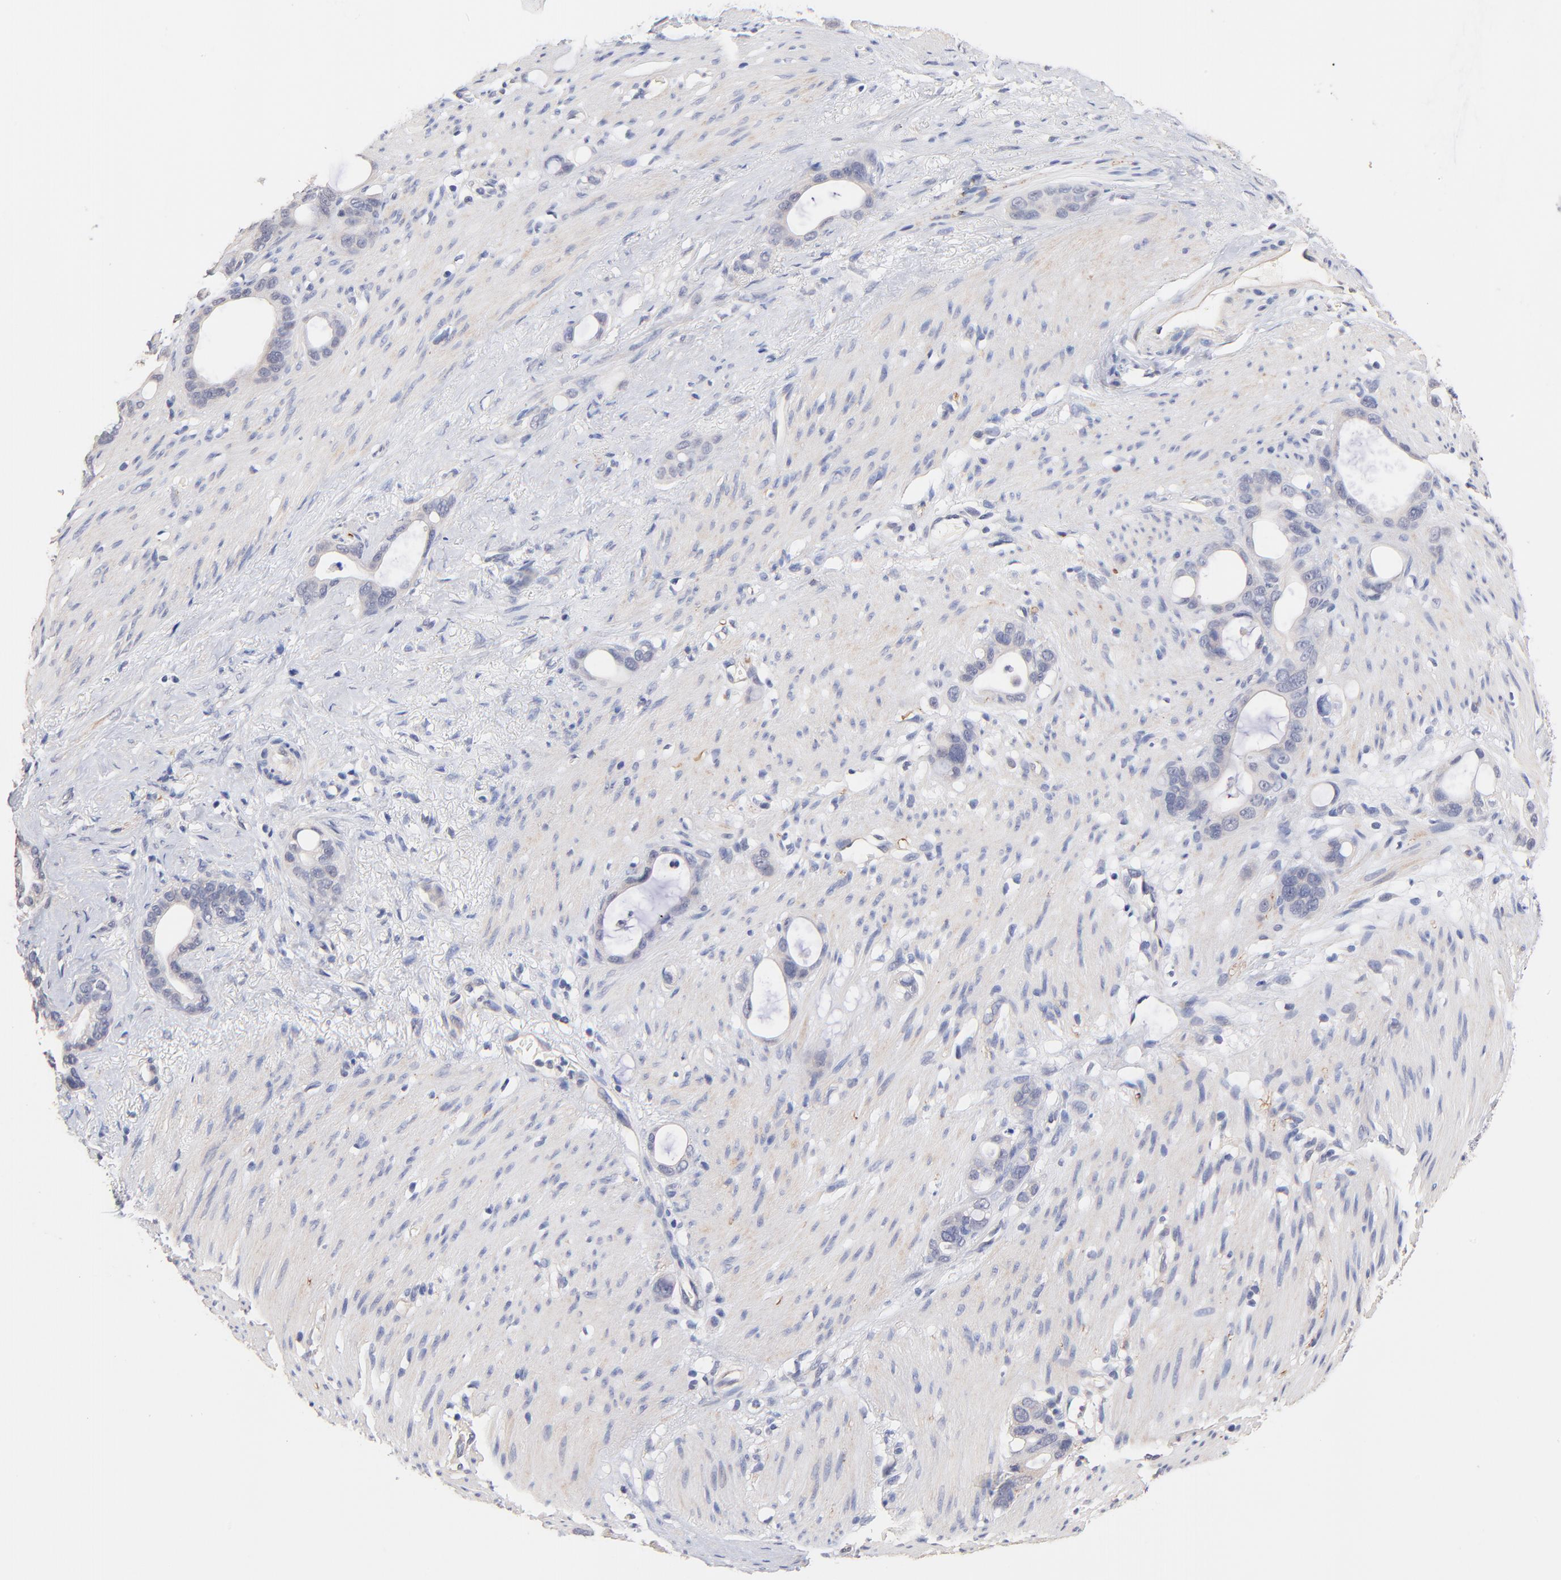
{"staining": {"intensity": "negative", "quantity": "none", "location": "none"}, "tissue": "stomach cancer", "cell_type": "Tumor cells", "image_type": "cancer", "snomed": [{"axis": "morphology", "description": "Adenocarcinoma, NOS"}, {"axis": "topography", "description": "Stomach"}], "caption": "Micrograph shows no significant protein staining in tumor cells of adenocarcinoma (stomach).", "gene": "RIBC2", "patient": {"sex": "female", "age": 75}}